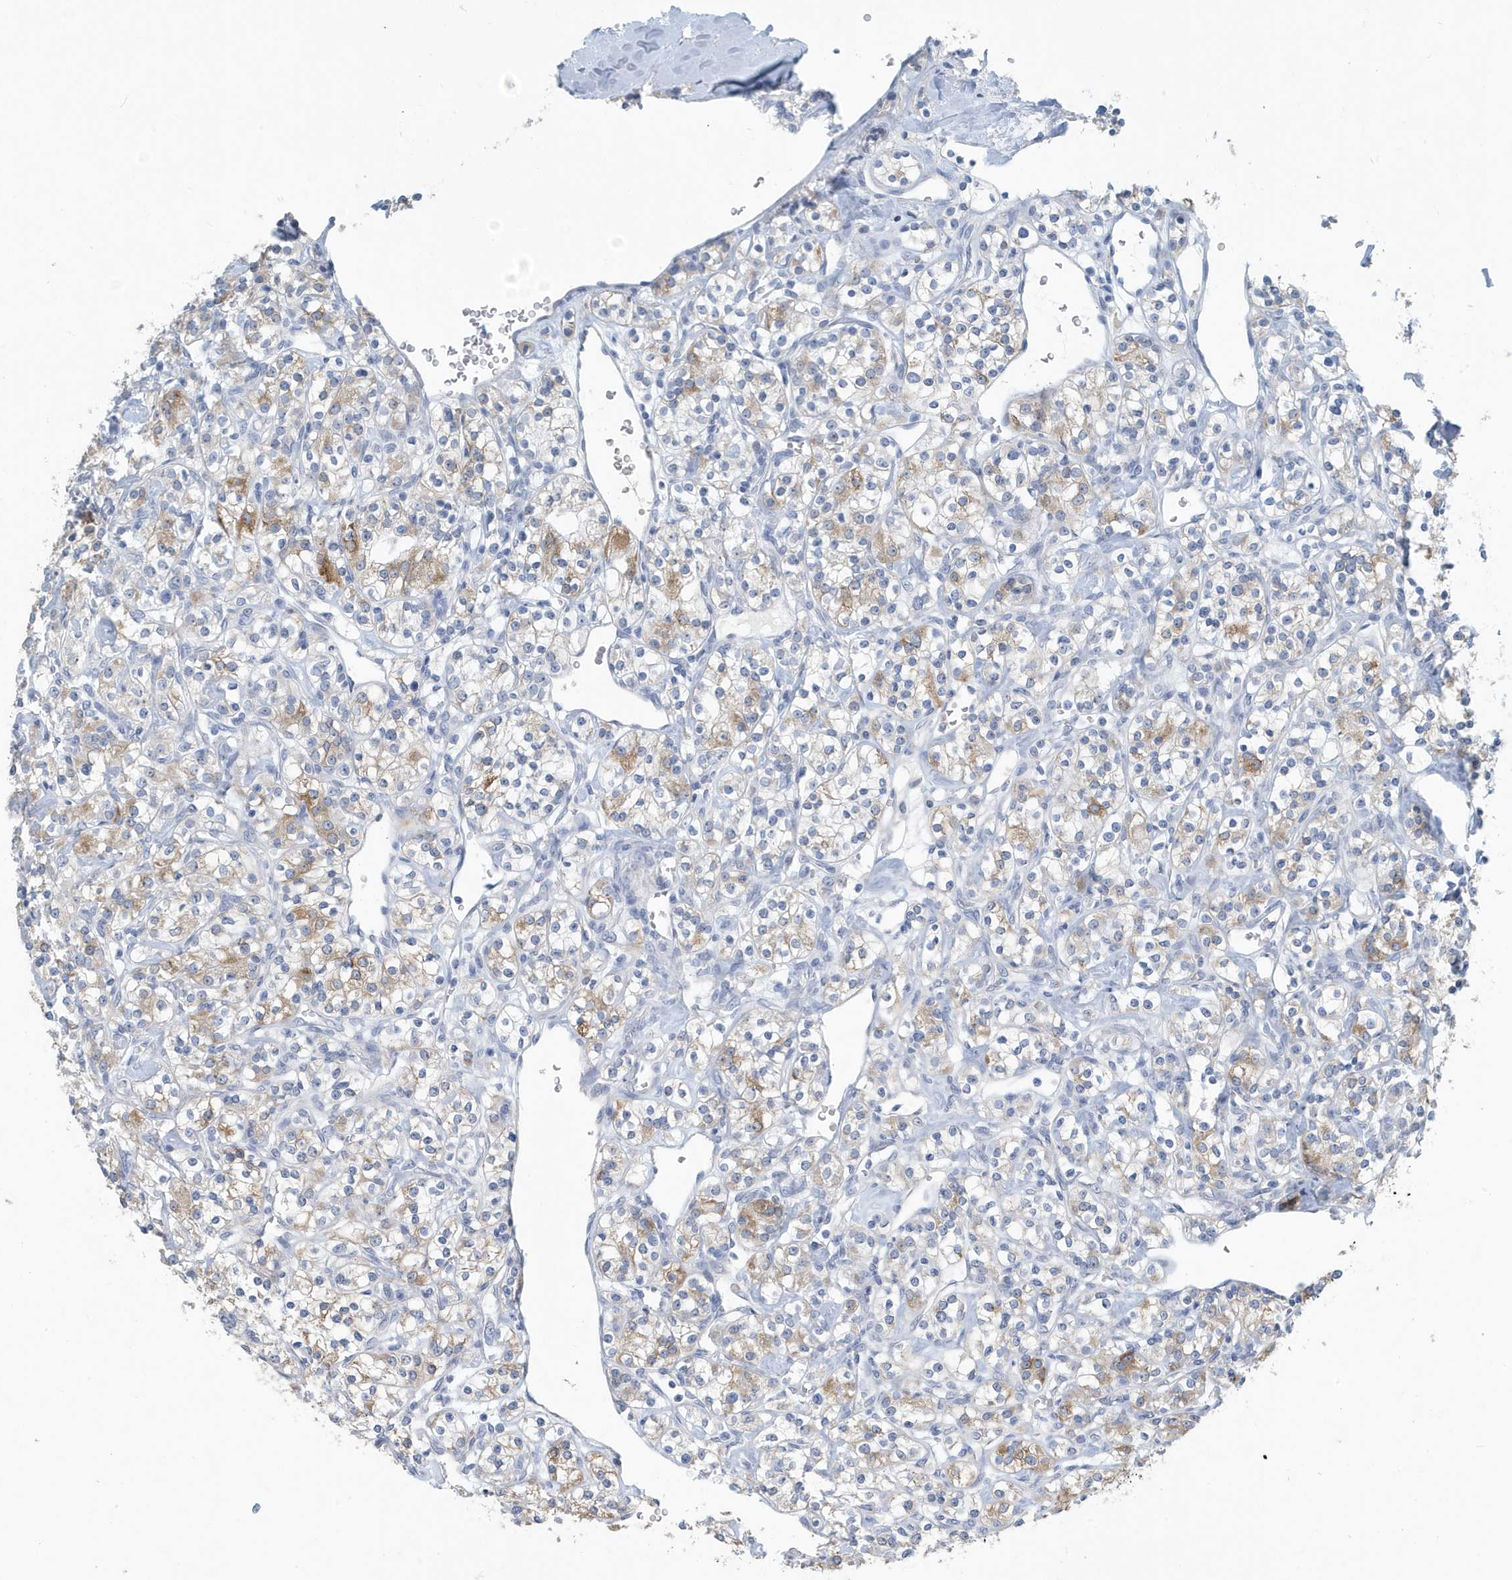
{"staining": {"intensity": "moderate", "quantity": "<25%", "location": "cytoplasmic/membranous"}, "tissue": "renal cancer", "cell_type": "Tumor cells", "image_type": "cancer", "snomed": [{"axis": "morphology", "description": "Adenocarcinoma, NOS"}, {"axis": "topography", "description": "Kidney"}], "caption": "Protein expression analysis of human renal adenocarcinoma reveals moderate cytoplasmic/membranous positivity in about <25% of tumor cells.", "gene": "UGT2B4", "patient": {"sex": "male", "age": 77}}